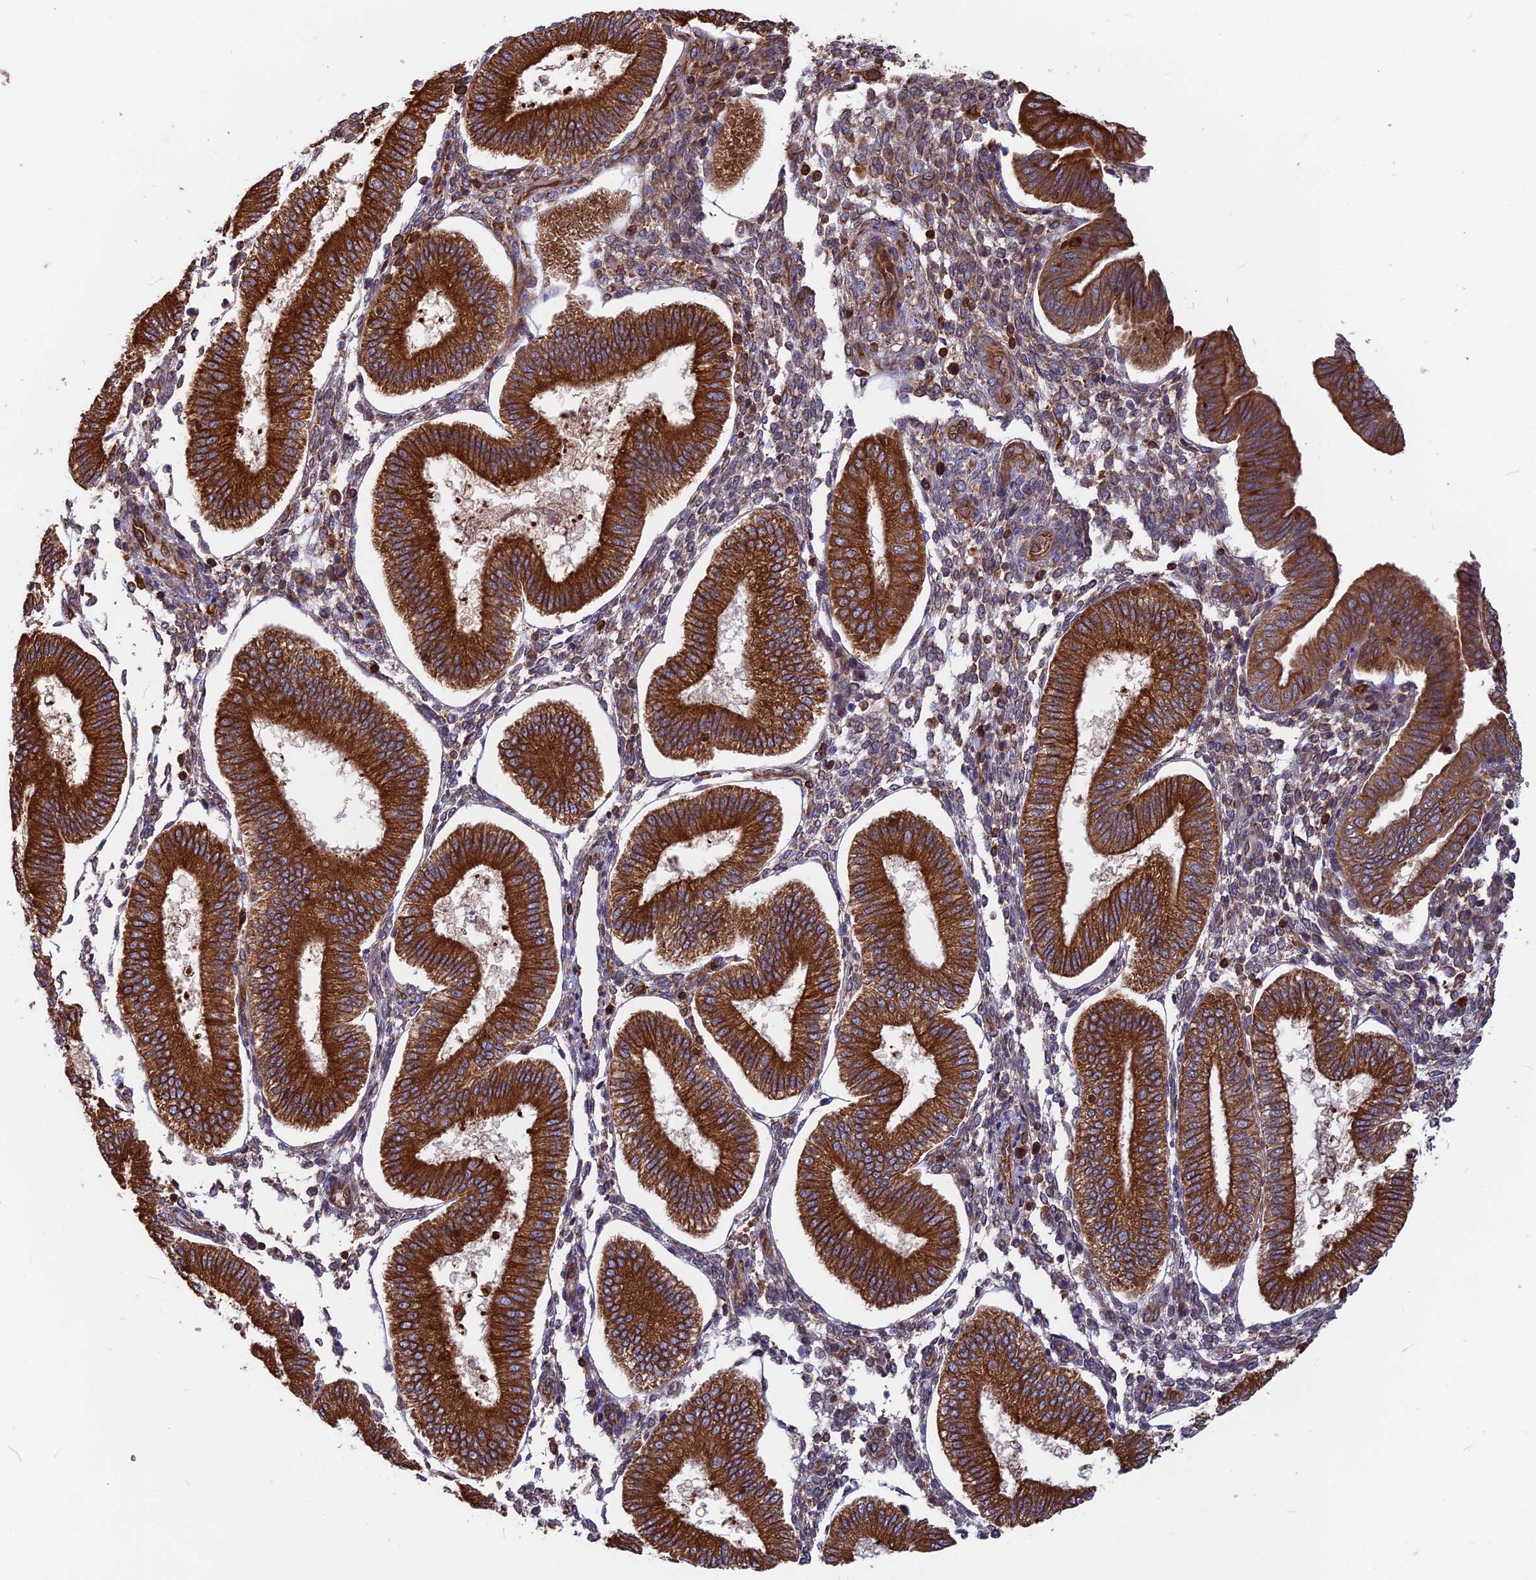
{"staining": {"intensity": "strong", "quantity": "<25%", "location": "cytoplasmic/membranous"}, "tissue": "endometrium", "cell_type": "Cells in endometrial stroma", "image_type": "normal", "snomed": [{"axis": "morphology", "description": "Normal tissue, NOS"}, {"axis": "topography", "description": "Endometrium"}], "caption": "IHC photomicrograph of normal endometrium stained for a protein (brown), which shows medium levels of strong cytoplasmic/membranous positivity in about <25% of cells in endometrial stroma.", "gene": "WDR1", "patient": {"sex": "female", "age": 39}}